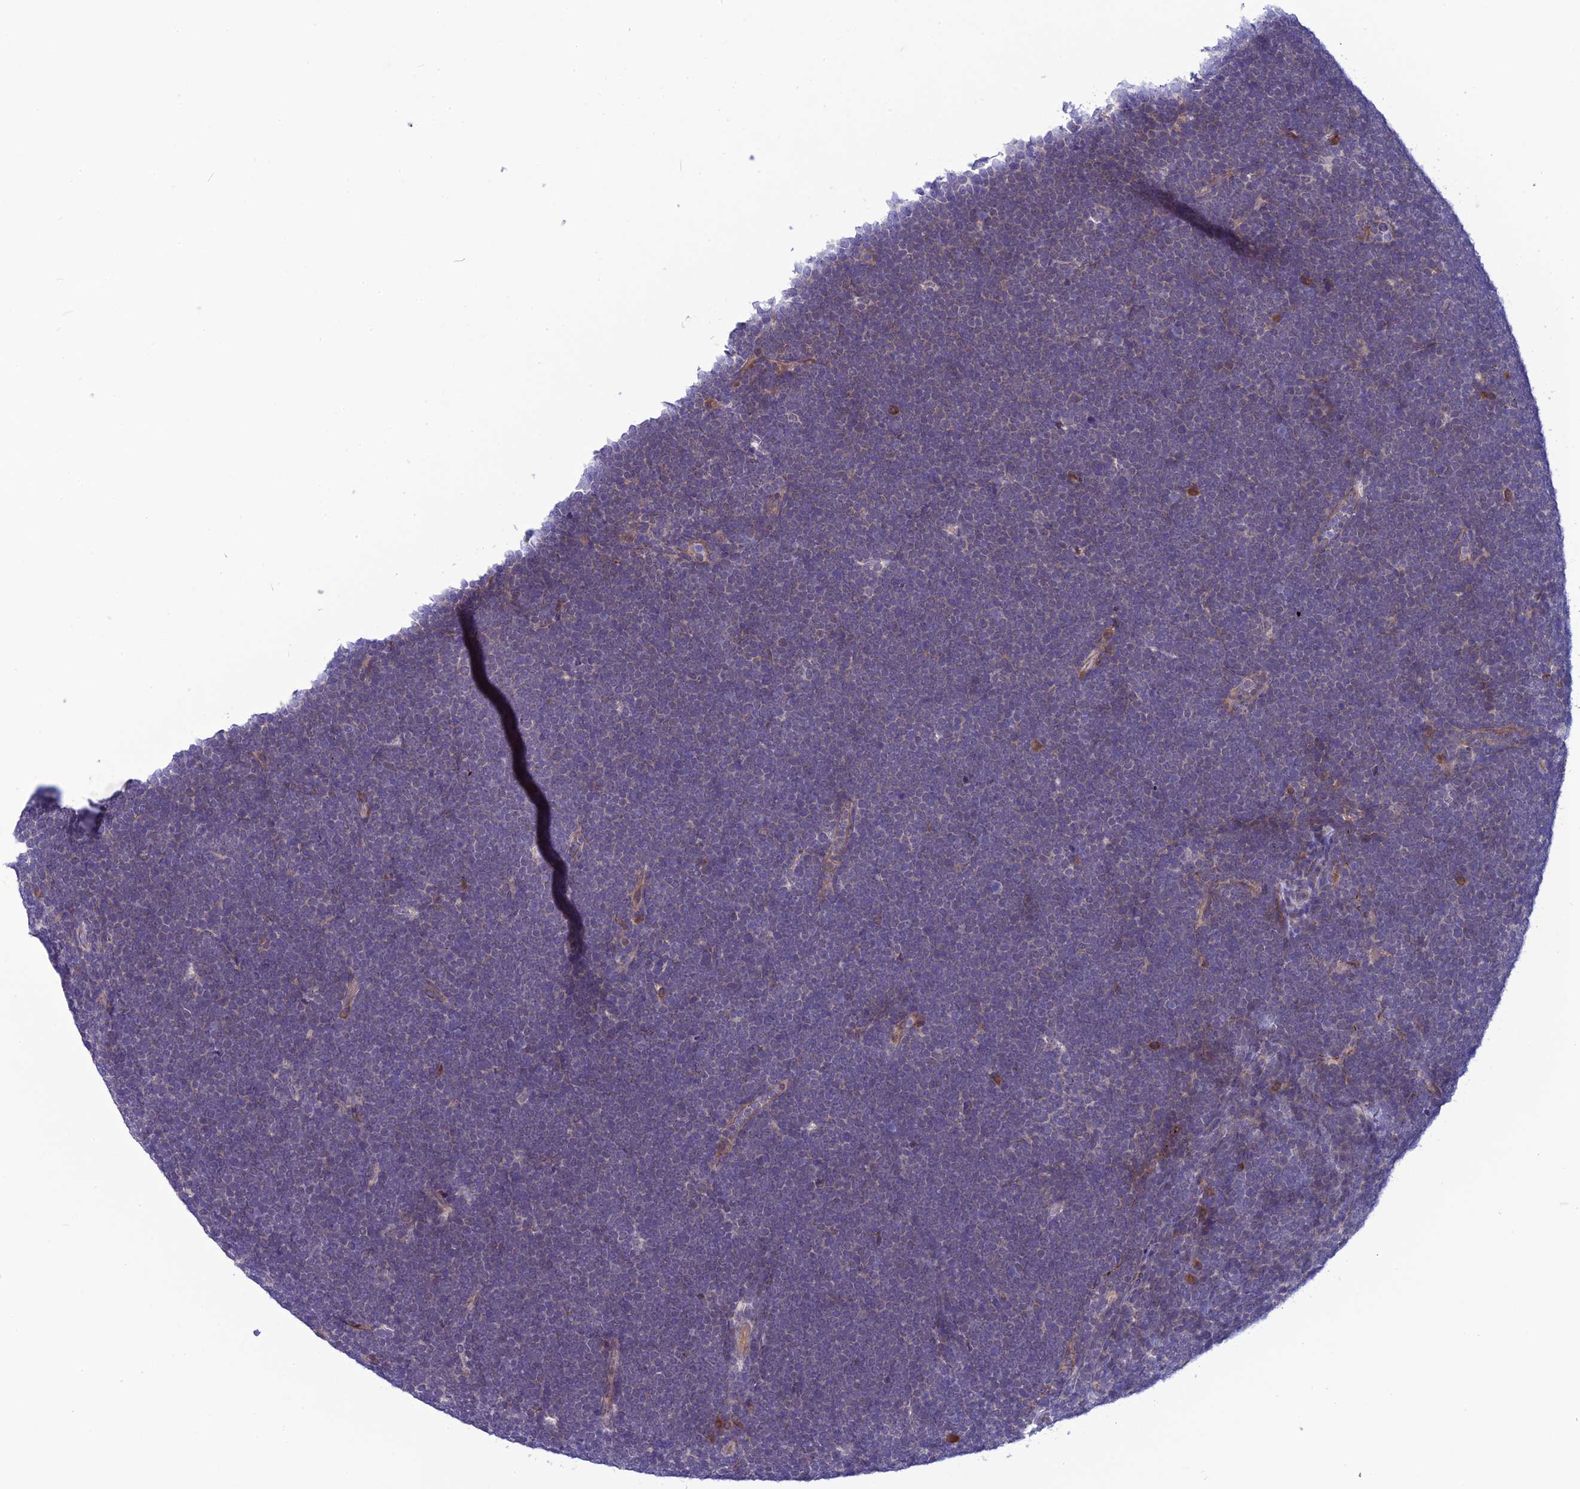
{"staining": {"intensity": "negative", "quantity": "none", "location": "none"}, "tissue": "lymphoma", "cell_type": "Tumor cells", "image_type": "cancer", "snomed": [{"axis": "morphology", "description": "Malignant lymphoma, non-Hodgkin's type, High grade"}, {"axis": "topography", "description": "Lymph node"}], "caption": "High magnification brightfield microscopy of malignant lymphoma, non-Hodgkin's type (high-grade) stained with DAB (3,3'-diaminobenzidine) (brown) and counterstained with hematoxylin (blue): tumor cells show no significant positivity.", "gene": "PSMF1", "patient": {"sex": "male", "age": 13}}